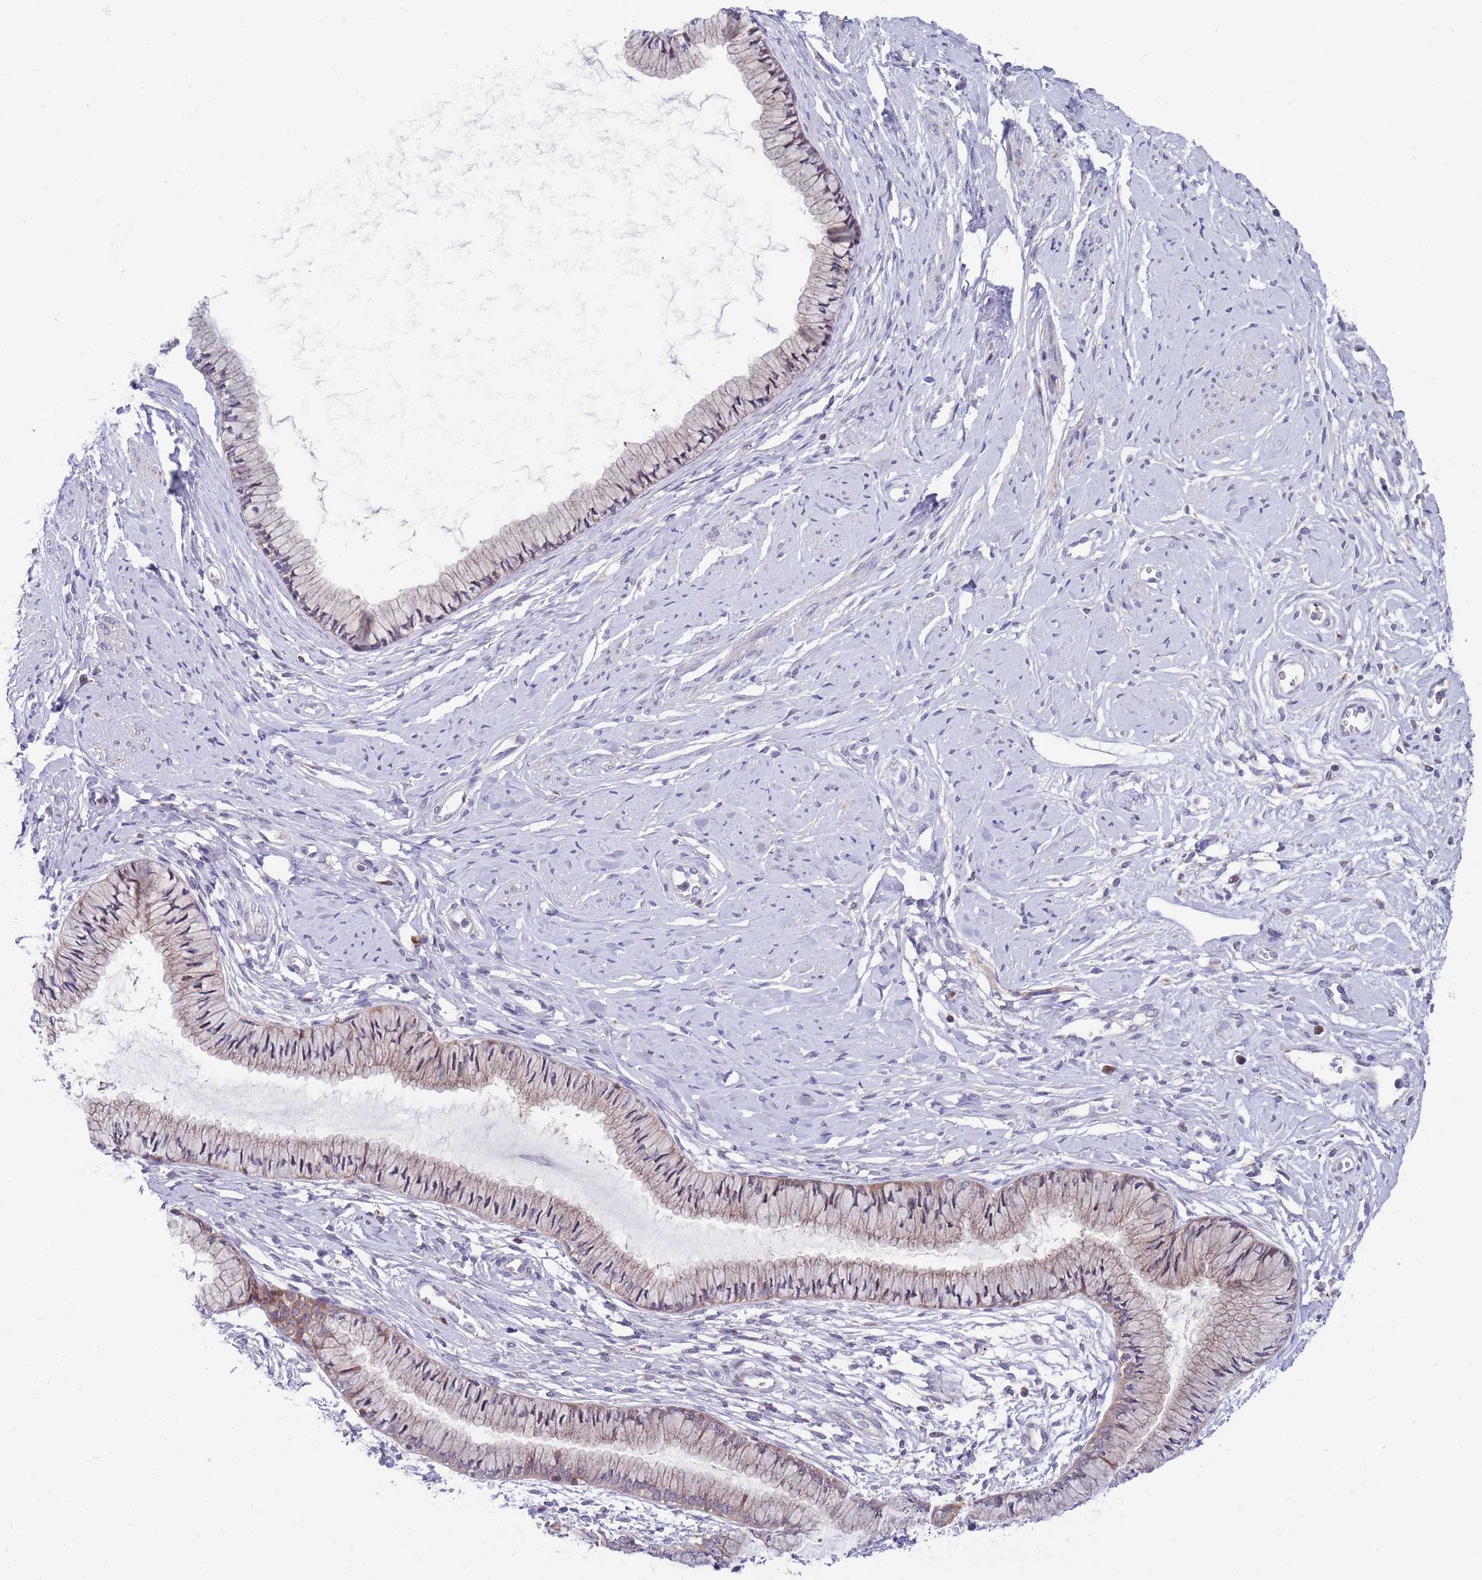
{"staining": {"intensity": "moderate", "quantity": "<25%", "location": "cytoplasmic/membranous"}, "tissue": "cervix", "cell_type": "Glandular cells", "image_type": "normal", "snomed": [{"axis": "morphology", "description": "Normal tissue, NOS"}, {"axis": "topography", "description": "Cervix"}], "caption": "Brown immunohistochemical staining in normal cervix exhibits moderate cytoplasmic/membranous staining in approximately <25% of glandular cells.", "gene": "KLHL29", "patient": {"sex": "female", "age": 42}}